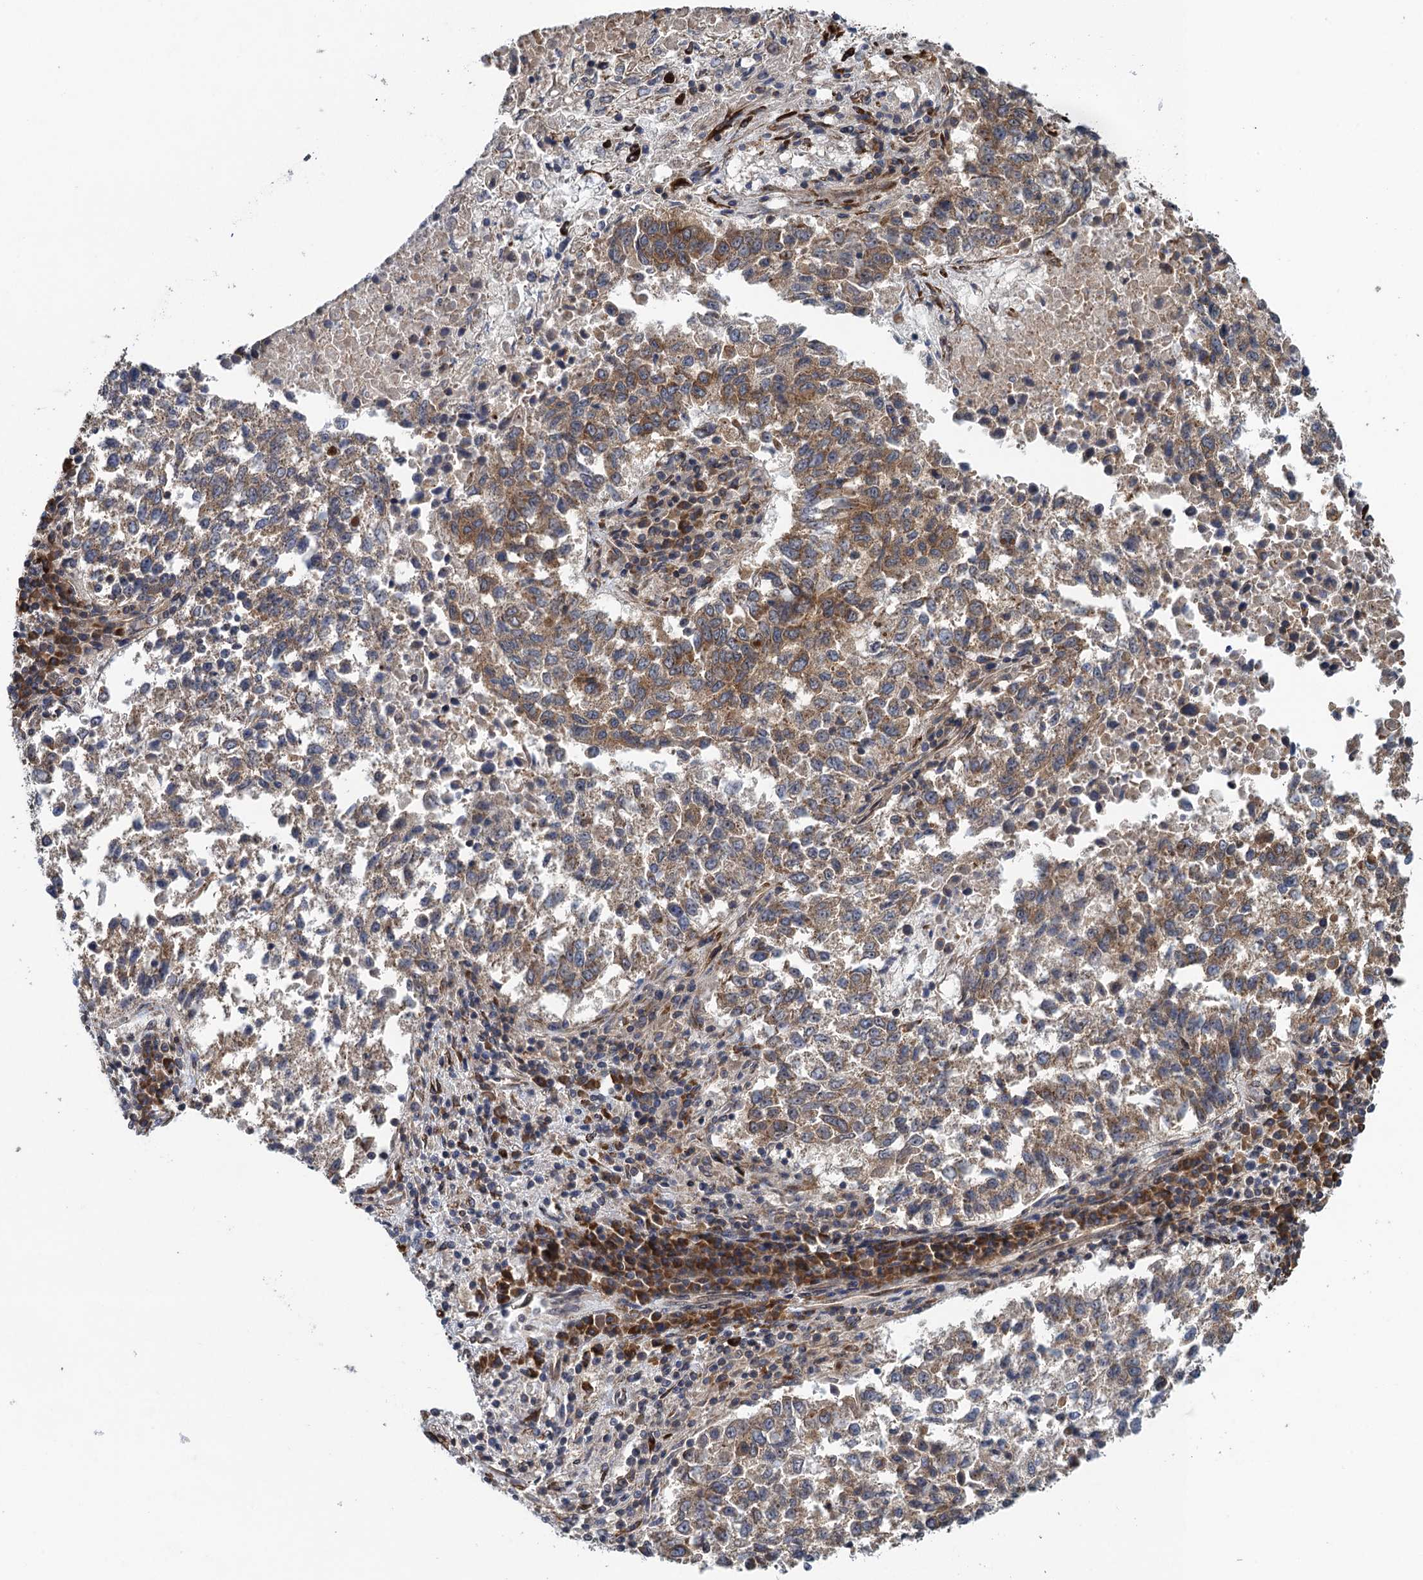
{"staining": {"intensity": "moderate", "quantity": "25%-75%", "location": "cytoplasmic/membranous"}, "tissue": "lung cancer", "cell_type": "Tumor cells", "image_type": "cancer", "snomed": [{"axis": "morphology", "description": "Squamous cell carcinoma, NOS"}, {"axis": "topography", "description": "Lung"}], "caption": "Immunohistochemical staining of human lung cancer (squamous cell carcinoma) shows moderate cytoplasmic/membranous protein positivity in approximately 25%-75% of tumor cells.", "gene": "MDM1", "patient": {"sex": "male", "age": 73}}